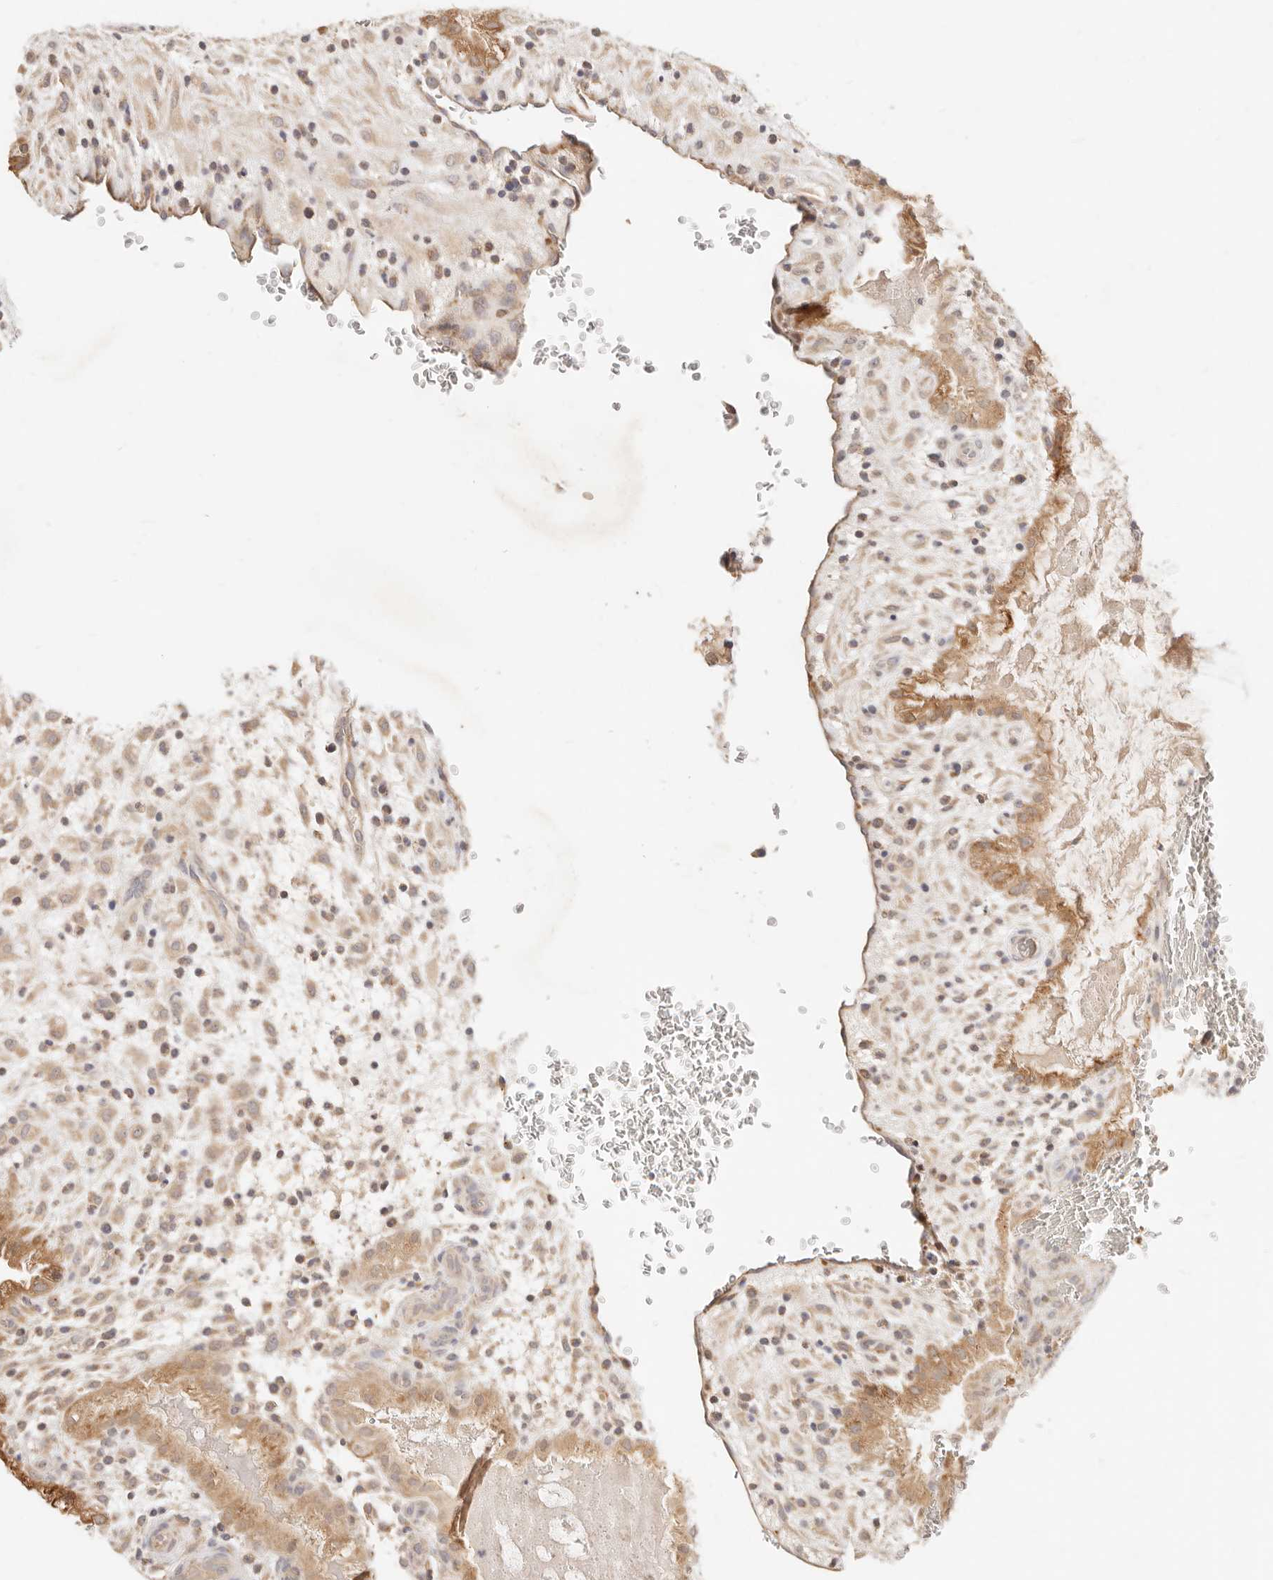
{"staining": {"intensity": "moderate", "quantity": ">75%", "location": "cytoplasmic/membranous"}, "tissue": "placenta", "cell_type": "Decidual cells", "image_type": "normal", "snomed": [{"axis": "morphology", "description": "Normal tissue, NOS"}, {"axis": "topography", "description": "Placenta"}], "caption": "This image displays IHC staining of benign human placenta, with medium moderate cytoplasmic/membranous staining in approximately >75% of decidual cells.", "gene": "RUBCNL", "patient": {"sex": "female", "age": 35}}